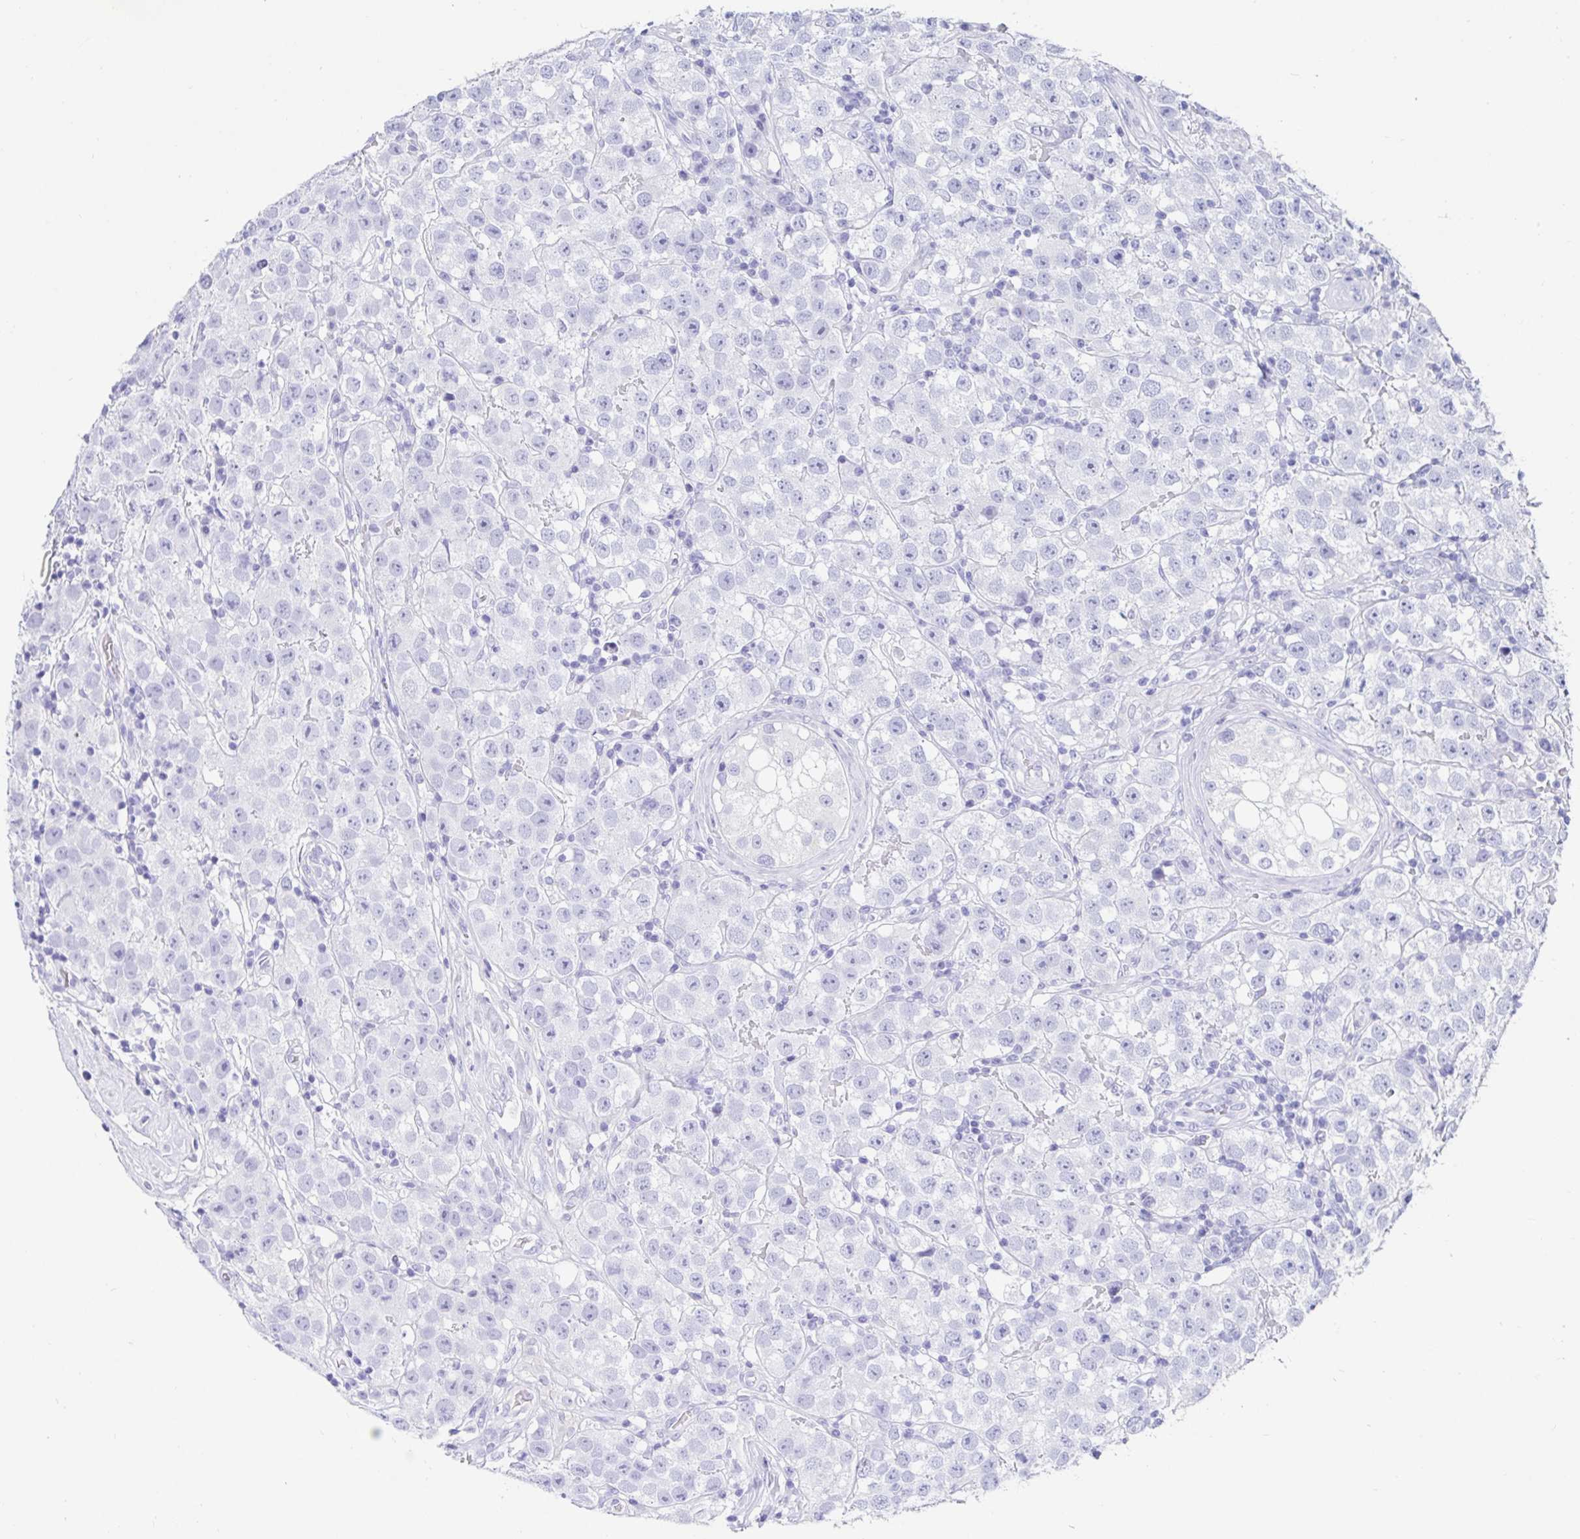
{"staining": {"intensity": "negative", "quantity": "none", "location": "none"}, "tissue": "testis cancer", "cell_type": "Tumor cells", "image_type": "cancer", "snomed": [{"axis": "morphology", "description": "Seminoma, NOS"}, {"axis": "topography", "description": "Testis"}], "caption": "IHC photomicrograph of seminoma (testis) stained for a protein (brown), which displays no staining in tumor cells. Brightfield microscopy of immunohistochemistry stained with DAB (3,3'-diaminobenzidine) (brown) and hematoxylin (blue), captured at high magnification.", "gene": "ZPBP2", "patient": {"sex": "male", "age": 34}}